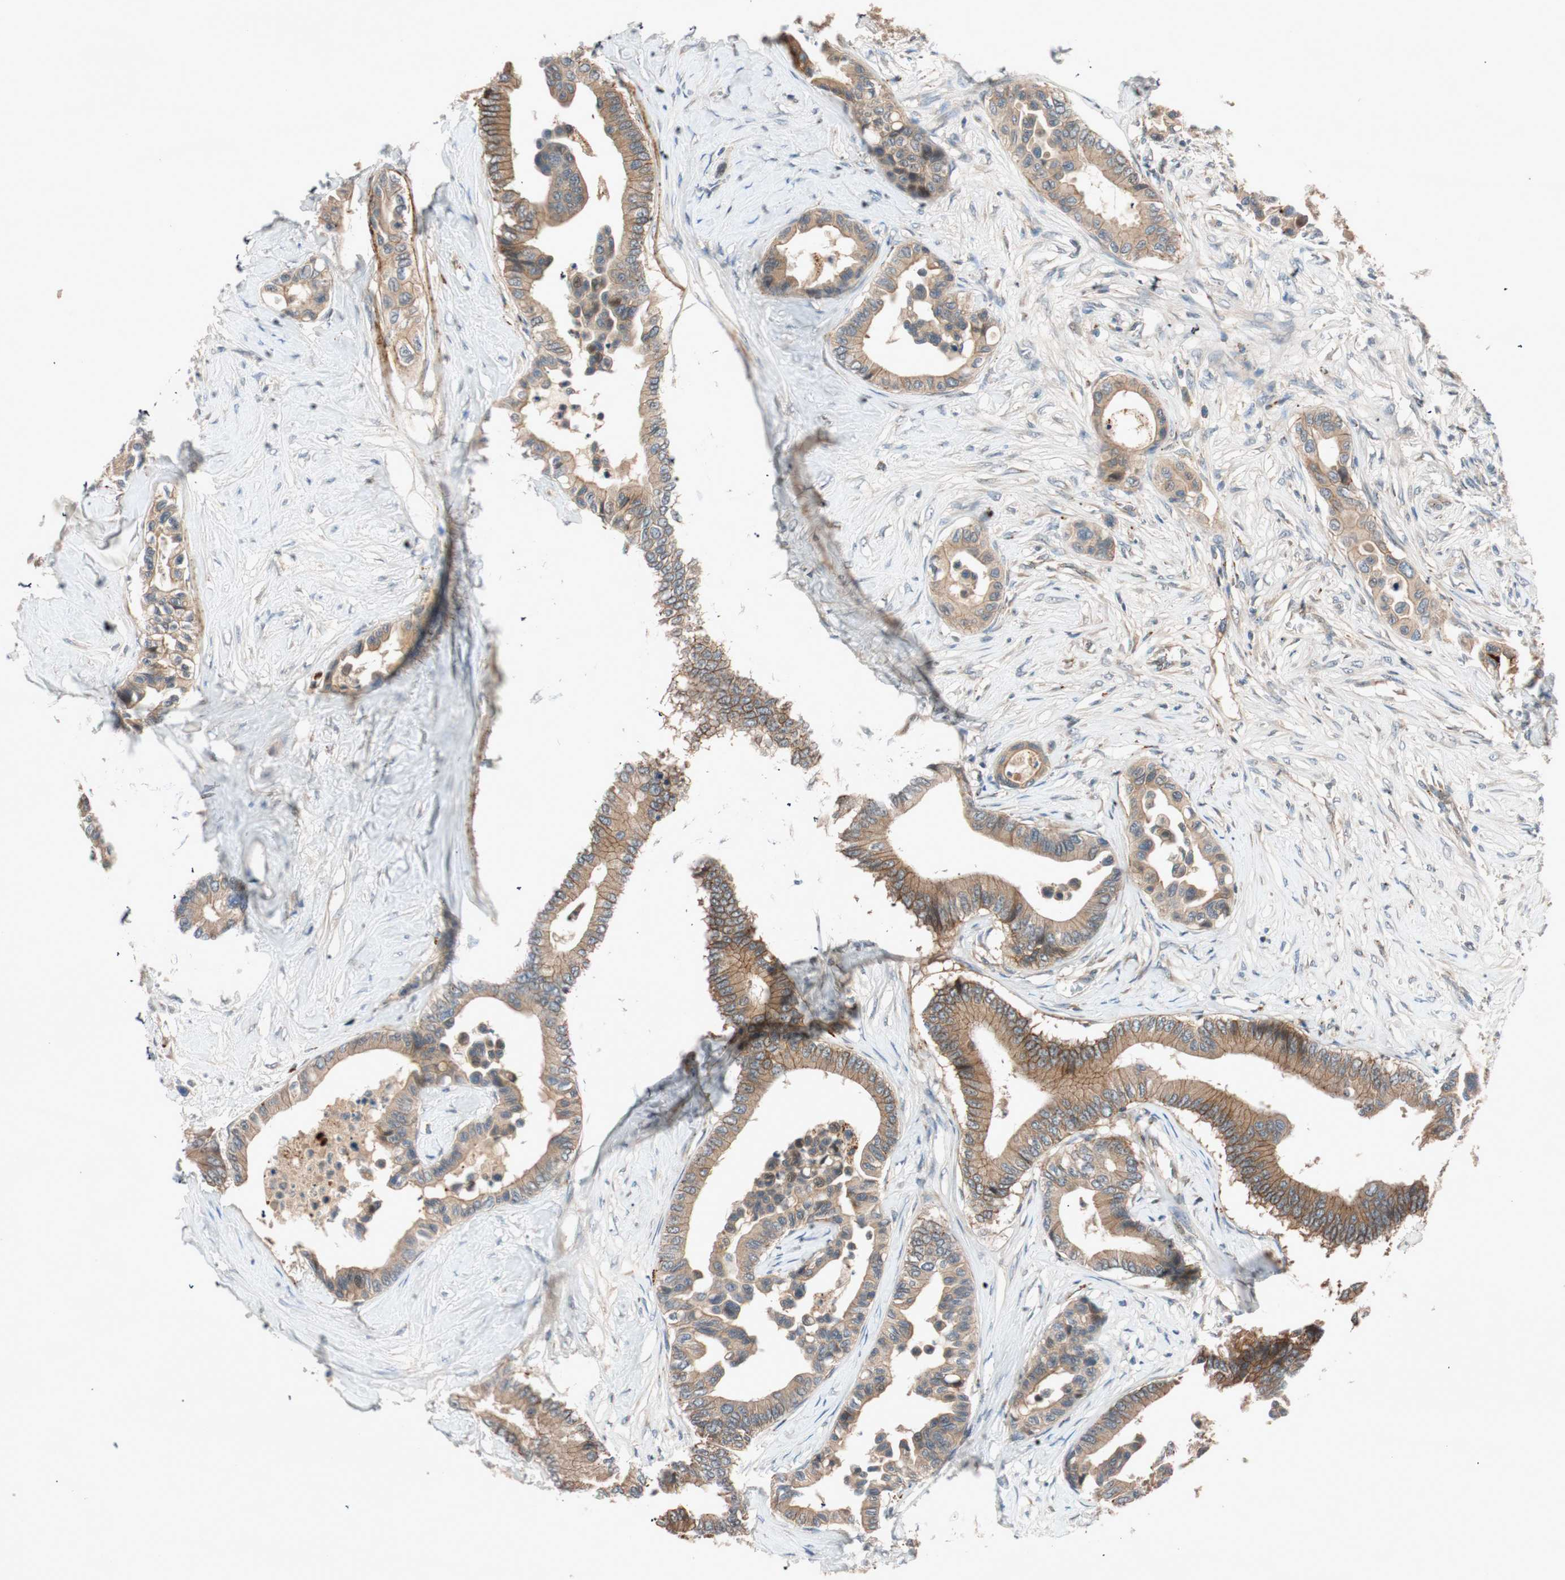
{"staining": {"intensity": "moderate", "quantity": ">75%", "location": "cytoplasmic/membranous"}, "tissue": "colorectal cancer", "cell_type": "Tumor cells", "image_type": "cancer", "snomed": [{"axis": "morphology", "description": "Normal tissue, NOS"}, {"axis": "morphology", "description": "Adenocarcinoma, NOS"}, {"axis": "topography", "description": "Colon"}], "caption": "Tumor cells exhibit medium levels of moderate cytoplasmic/membranous staining in about >75% of cells in adenocarcinoma (colorectal).", "gene": "EPHA6", "patient": {"sex": "male", "age": 82}}